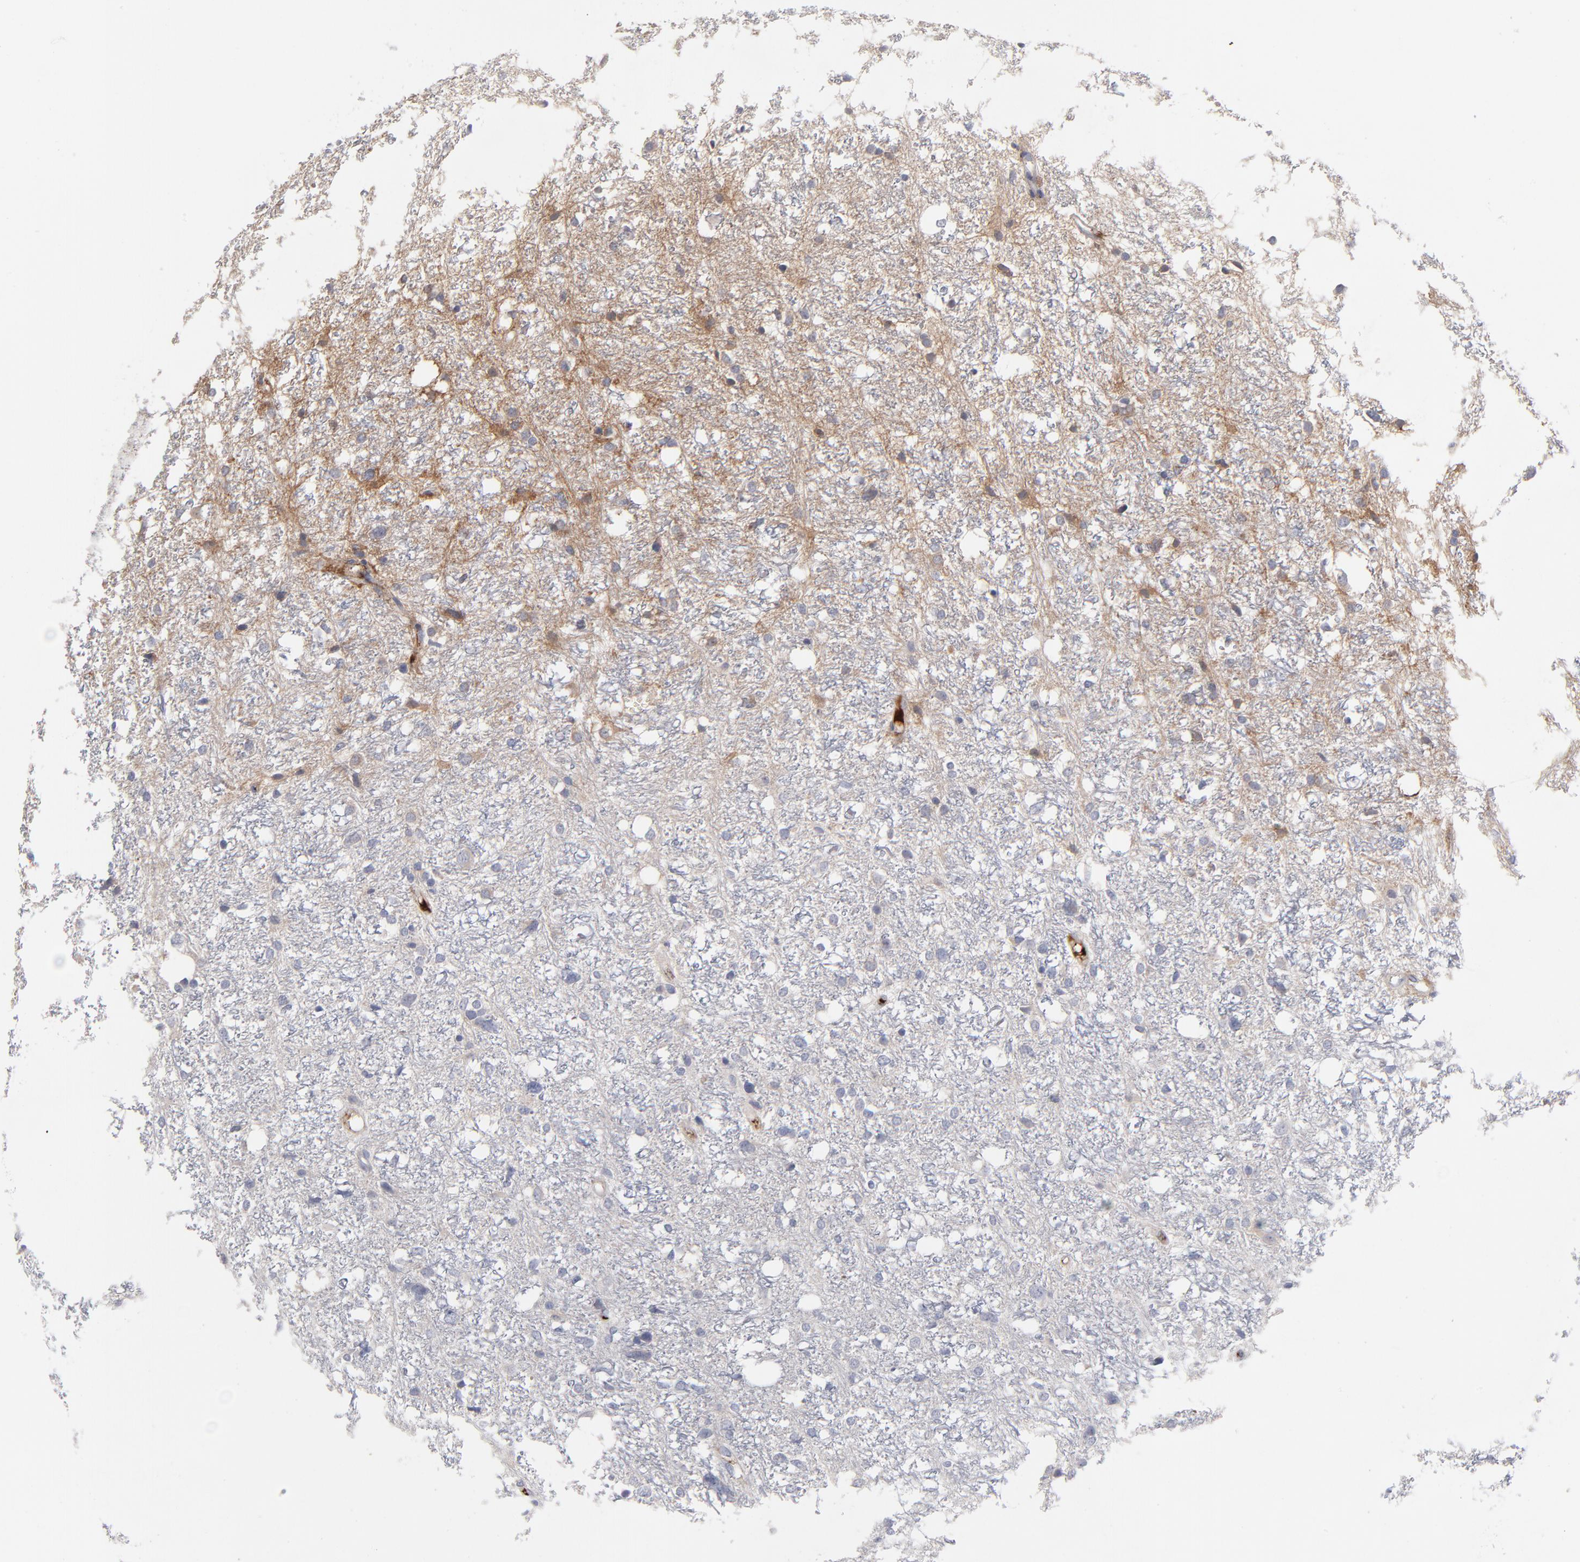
{"staining": {"intensity": "negative", "quantity": "none", "location": "none"}, "tissue": "glioma", "cell_type": "Tumor cells", "image_type": "cancer", "snomed": [{"axis": "morphology", "description": "Glioma, malignant, High grade"}, {"axis": "topography", "description": "Brain"}], "caption": "Tumor cells are negative for brown protein staining in glioma.", "gene": "CCR3", "patient": {"sex": "female", "age": 59}}